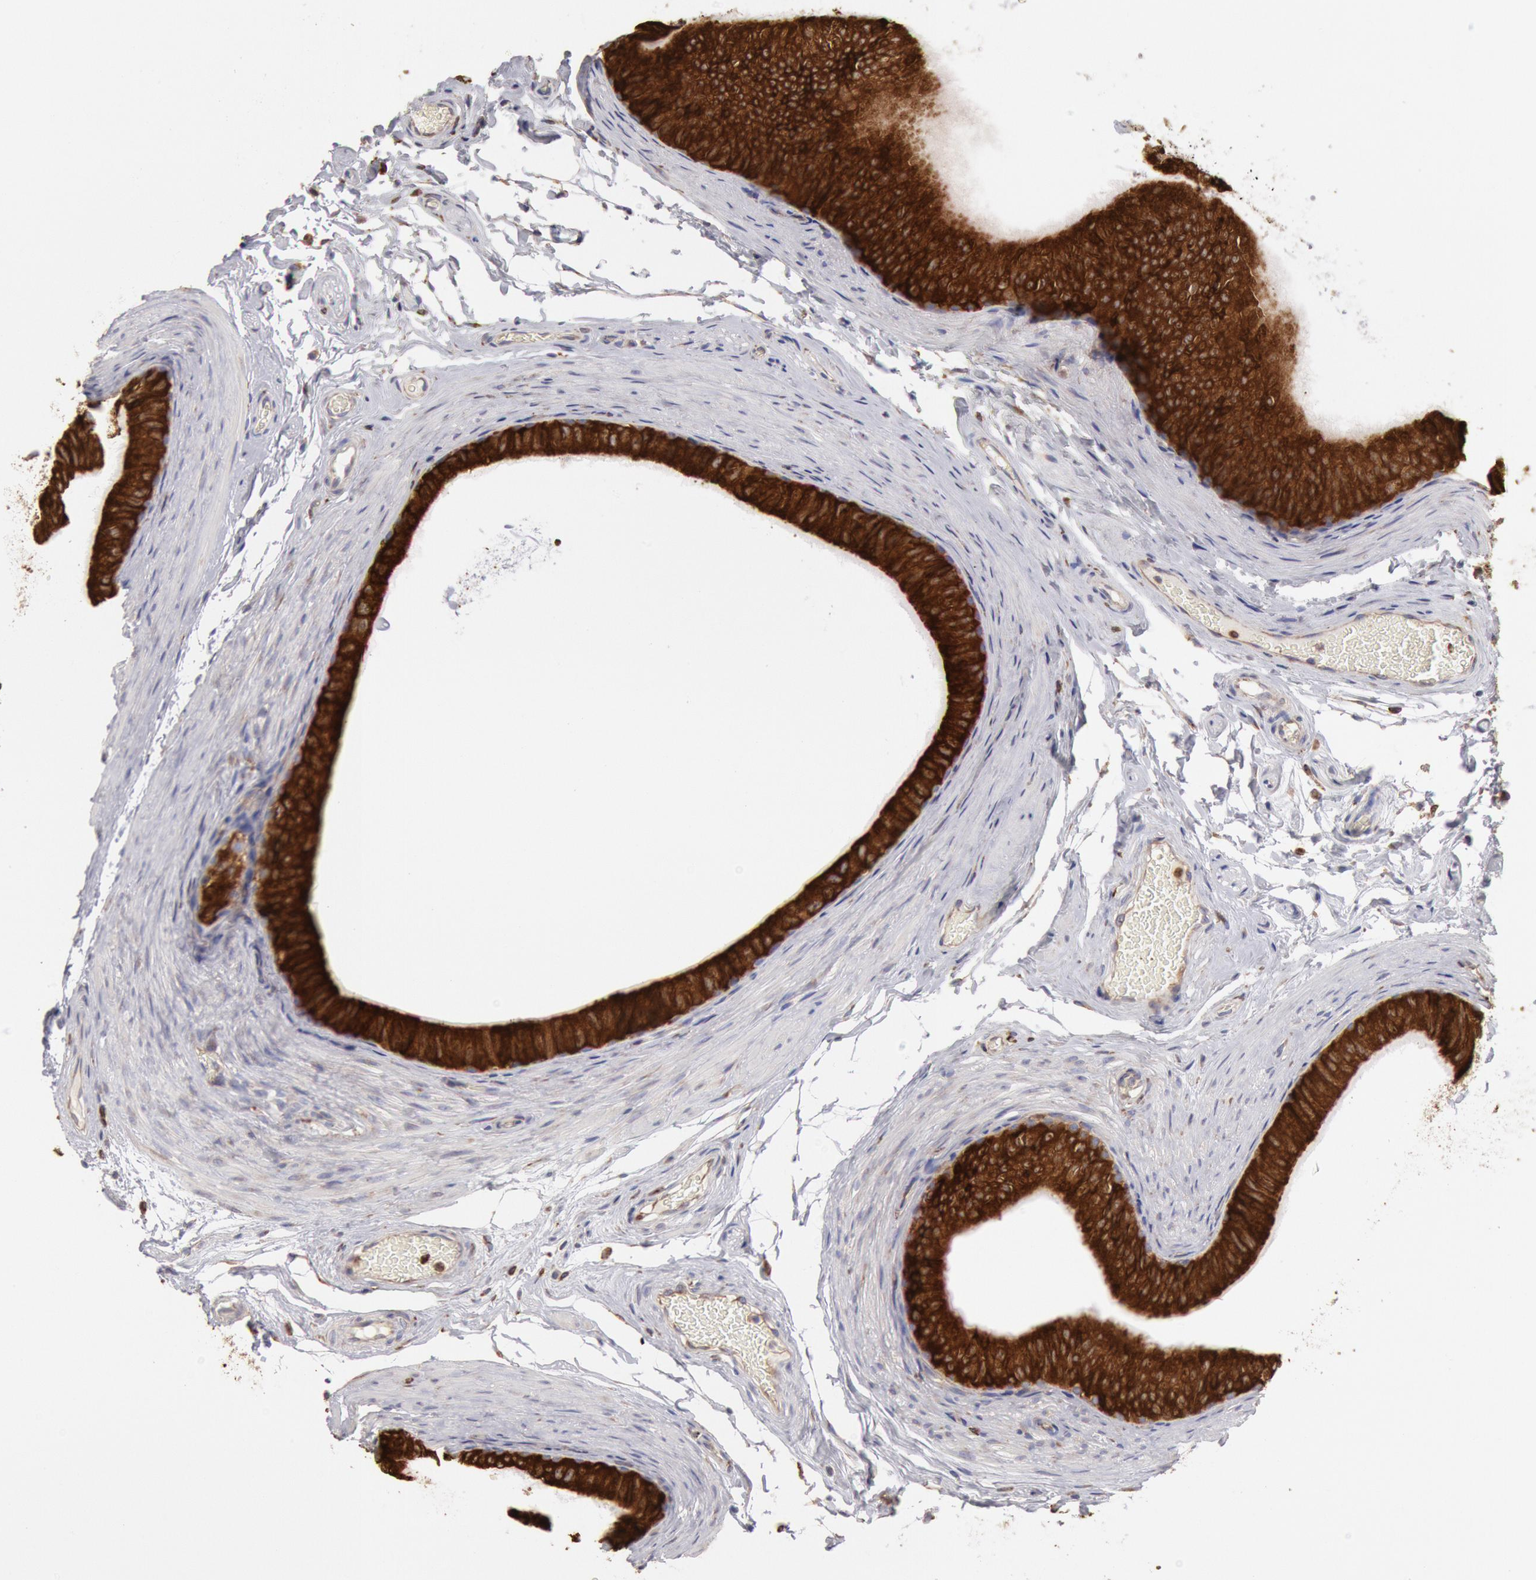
{"staining": {"intensity": "moderate", "quantity": ">75%", "location": "cytoplasmic/membranous"}, "tissue": "epididymis", "cell_type": "Glandular cells", "image_type": "normal", "snomed": [{"axis": "morphology", "description": "Normal tissue, NOS"}, {"axis": "topography", "description": "Testis"}, {"axis": "topography", "description": "Epididymis"}], "caption": "DAB (3,3'-diaminobenzidine) immunohistochemical staining of normal epididymis demonstrates moderate cytoplasmic/membranous protein positivity in approximately >75% of glandular cells.", "gene": "ERP44", "patient": {"sex": "male", "age": 36}}